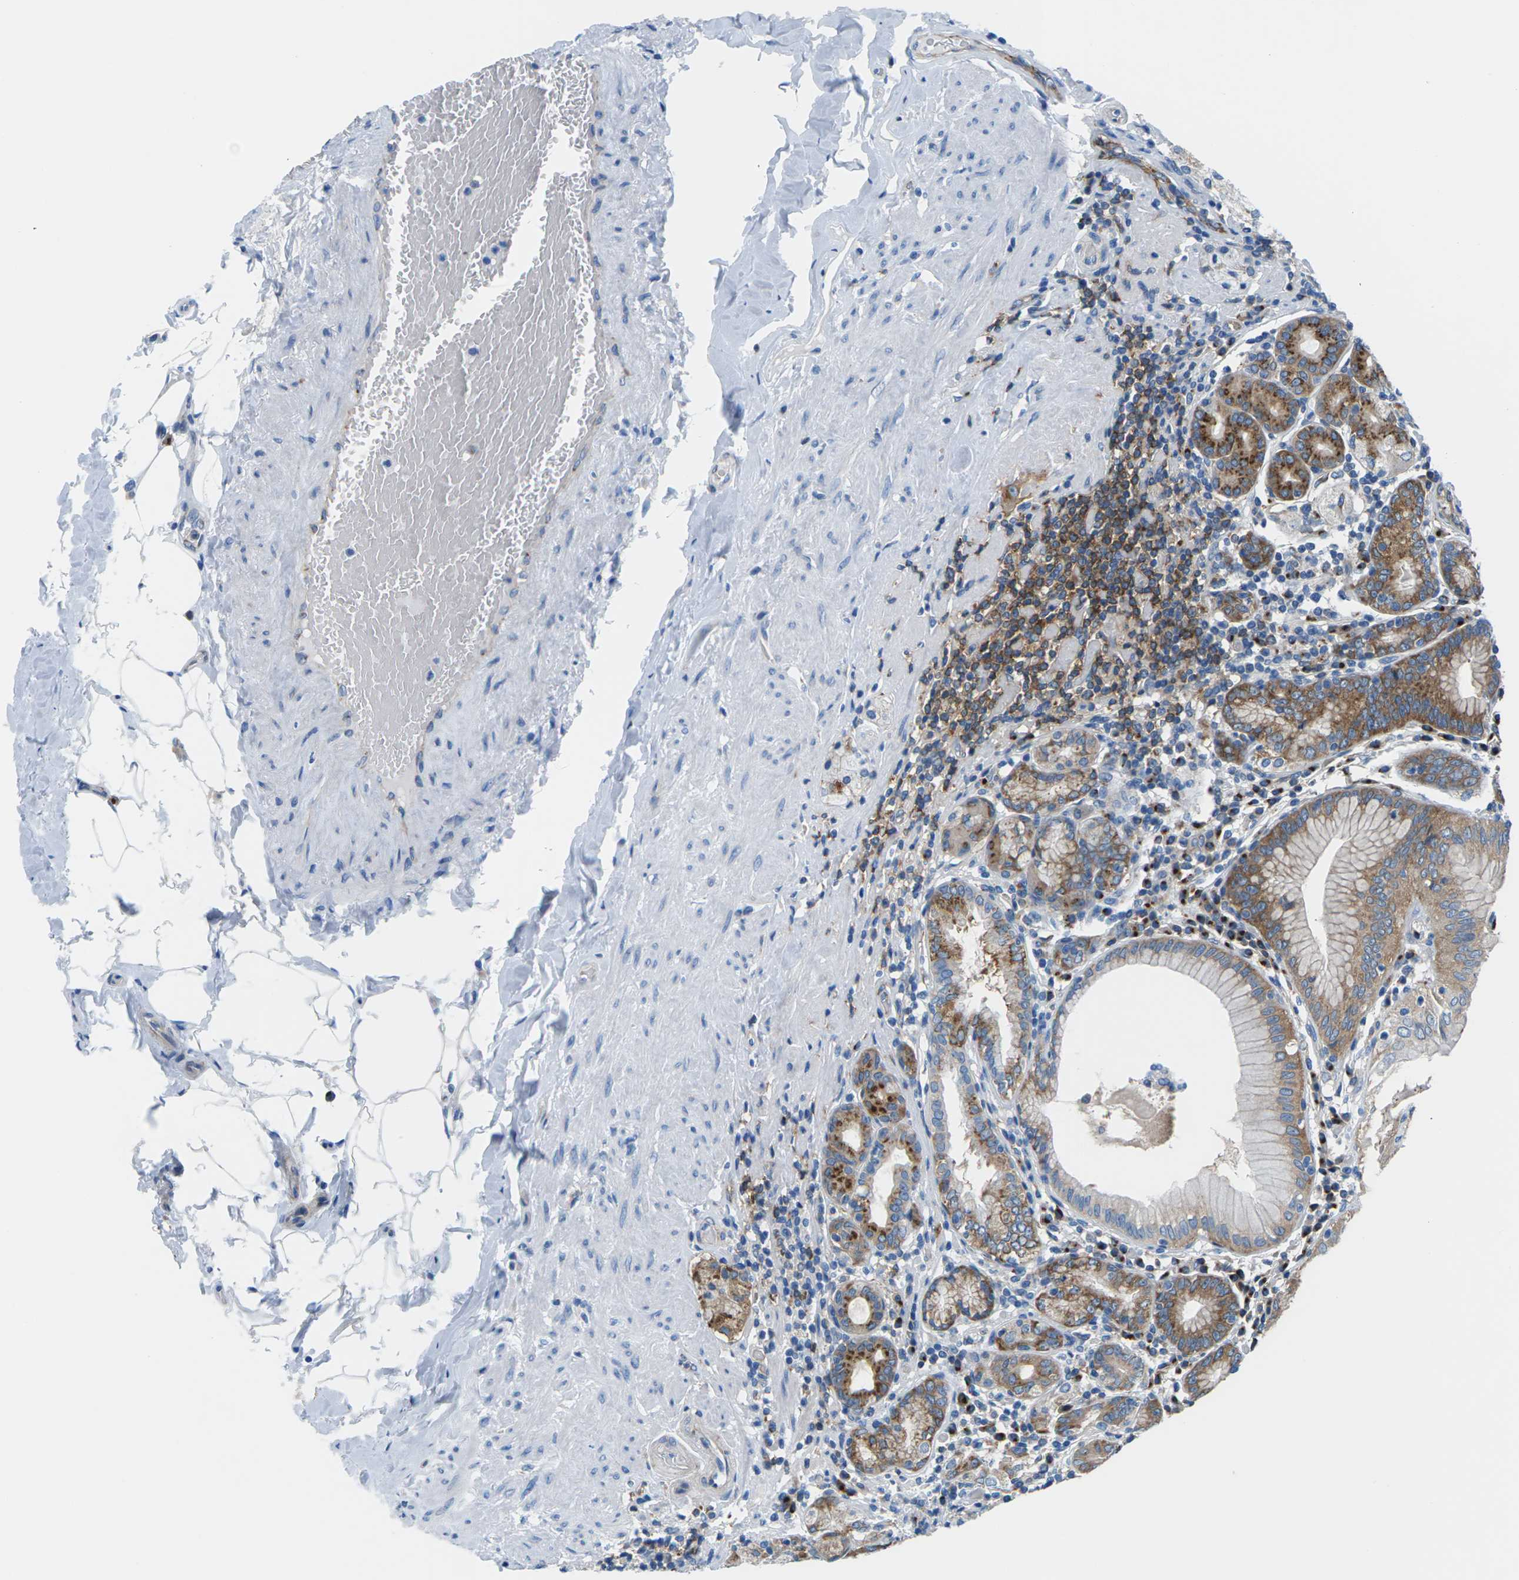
{"staining": {"intensity": "strong", "quantity": "25%-75%", "location": "cytoplasmic/membranous"}, "tissue": "stomach", "cell_type": "Glandular cells", "image_type": "normal", "snomed": [{"axis": "morphology", "description": "Normal tissue, NOS"}, {"axis": "topography", "description": "Stomach, lower"}], "caption": "Protein staining of normal stomach displays strong cytoplasmic/membranous positivity in about 25%-75% of glandular cells.", "gene": "SYNGR2", "patient": {"sex": "female", "age": 76}}